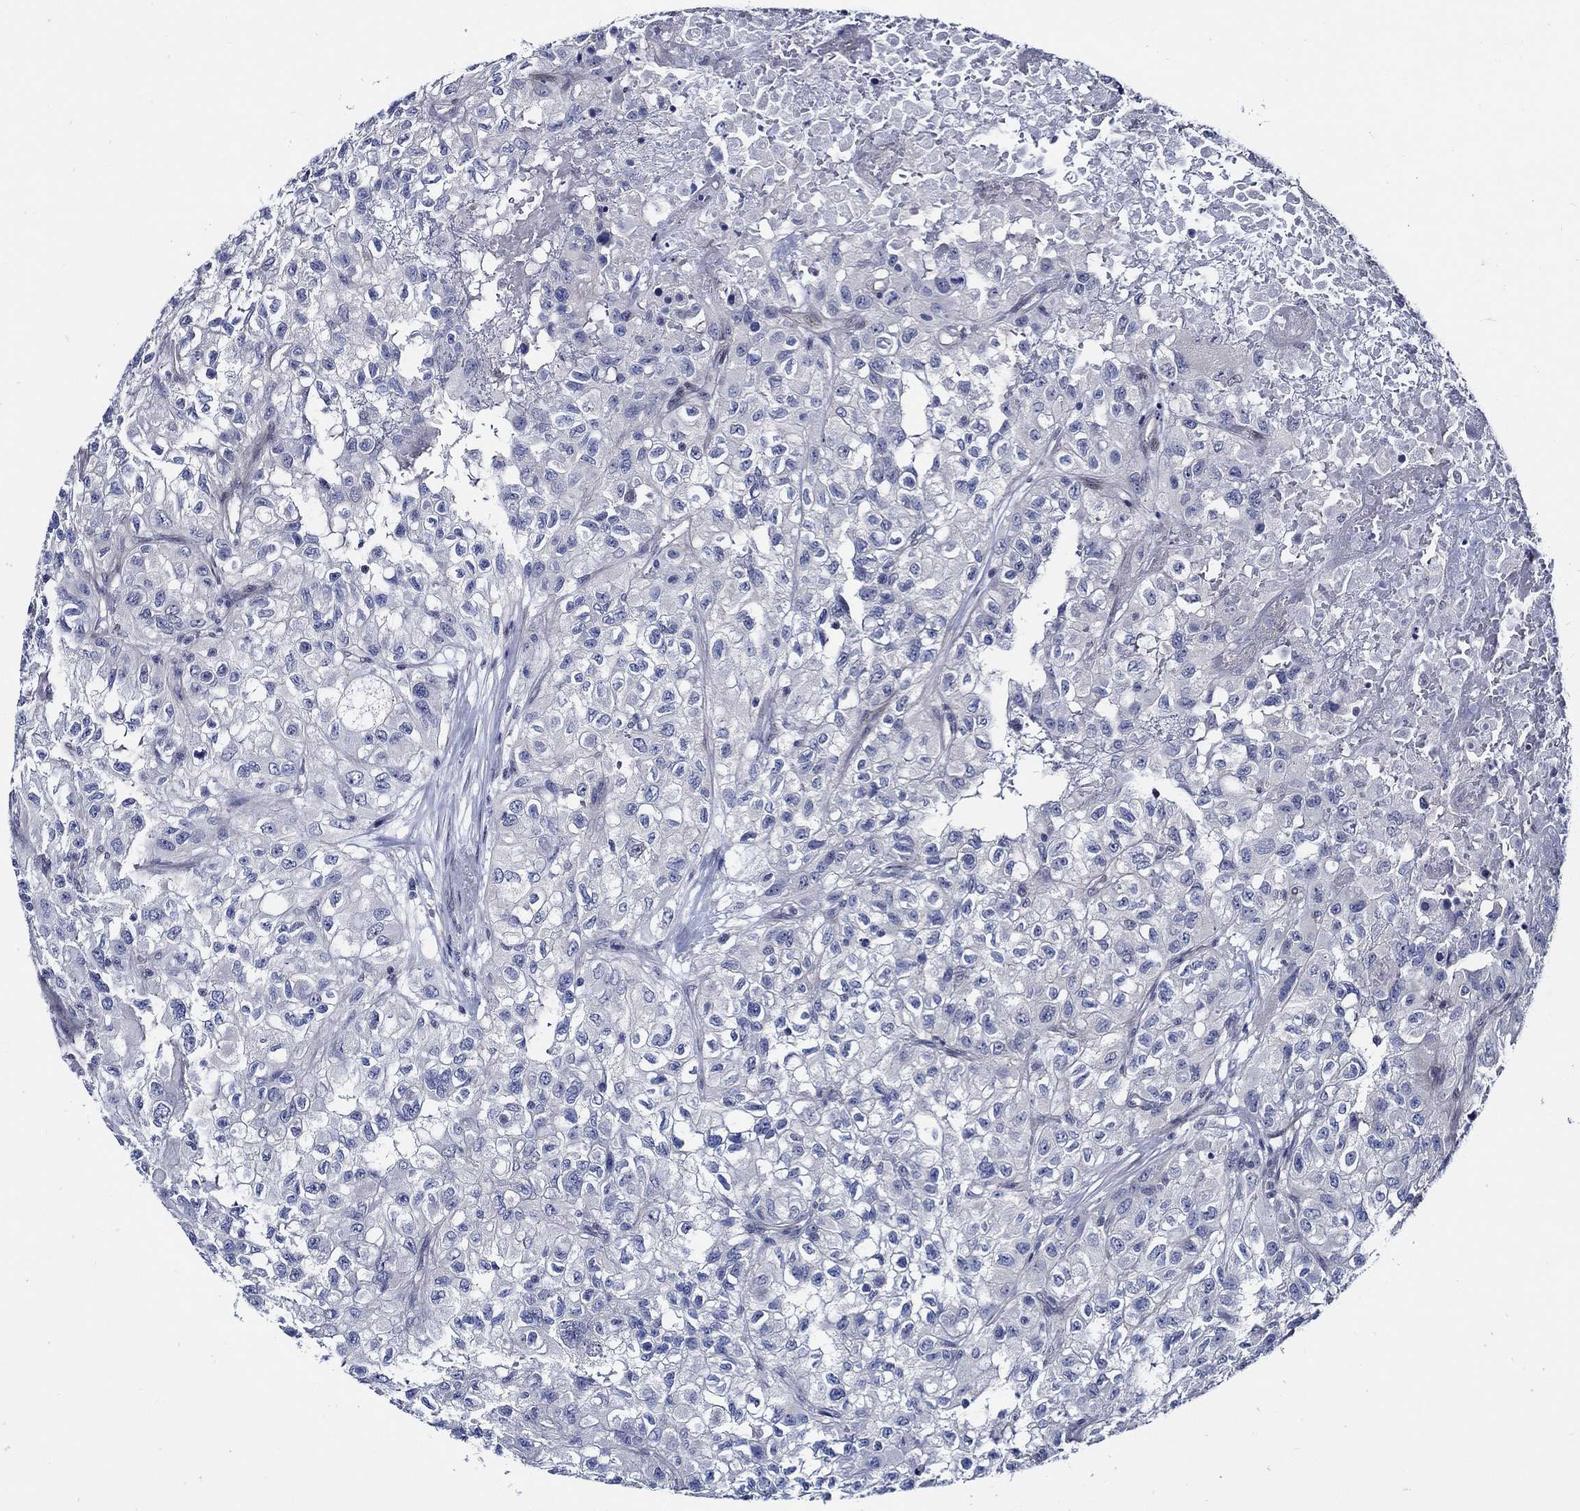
{"staining": {"intensity": "negative", "quantity": "none", "location": "none"}, "tissue": "renal cancer", "cell_type": "Tumor cells", "image_type": "cancer", "snomed": [{"axis": "morphology", "description": "Adenocarcinoma, NOS"}, {"axis": "topography", "description": "Kidney"}], "caption": "Renal cancer (adenocarcinoma) was stained to show a protein in brown. There is no significant positivity in tumor cells.", "gene": "C8orf48", "patient": {"sex": "male", "age": 64}}